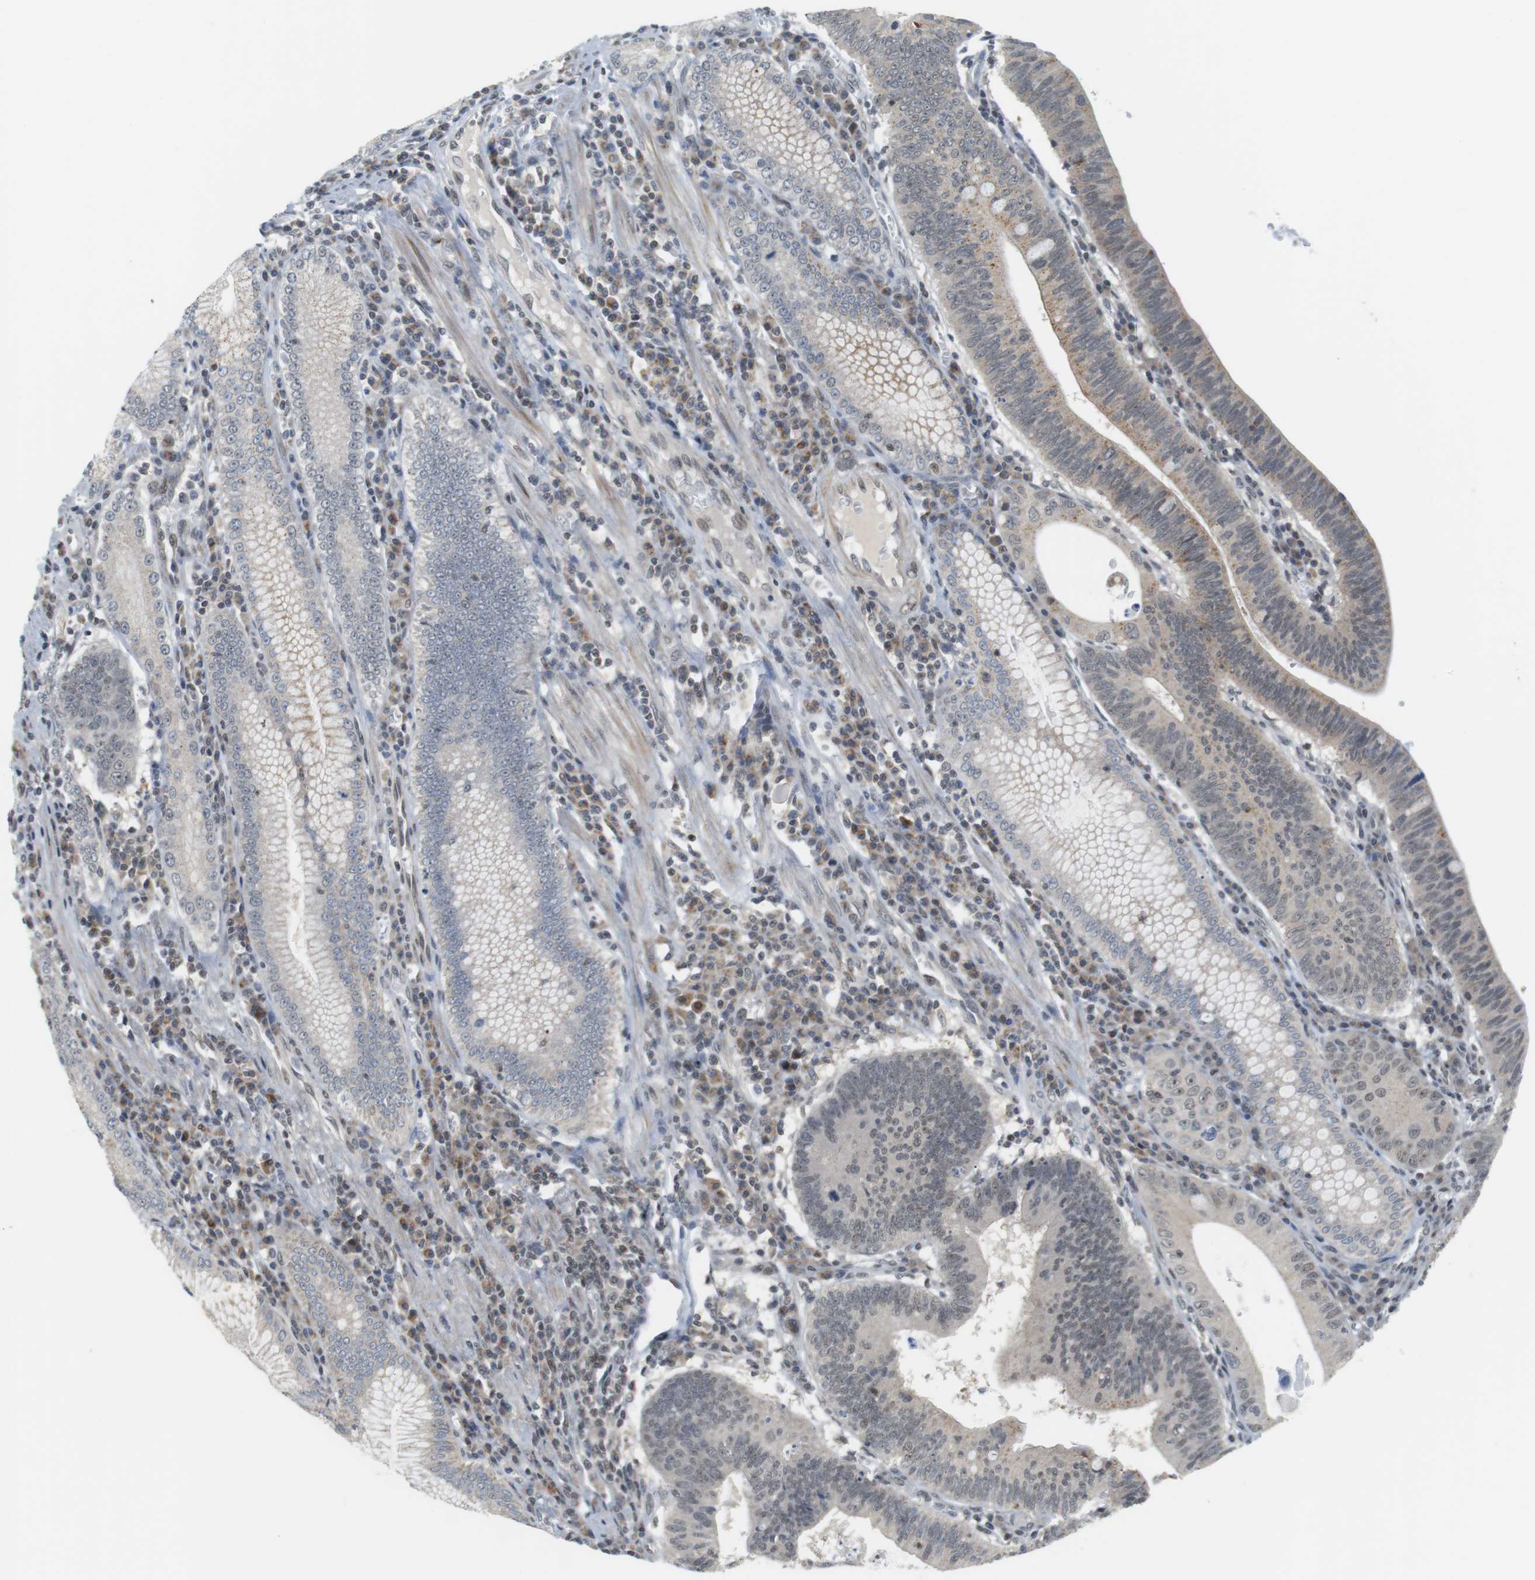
{"staining": {"intensity": "weak", "quantity": "<25%", "location": "cytoplasmic/membranous,nuclear"}, "tissue": "stomach cancer", "cell_type": "Tumor cells", "image_type": "cancer", "snomed": [{"axis": "morphology", "description": "Adenocarcinoma, NOS"}, {"axis": "topography", "description": "Stomach"}], "caption": "Stomach adenocarcinoma was stained to show a protein in brown. There is no significant expression in tumor cells.", "gene": "BRD4", "patient": {"sex": "male", "age": 59}}